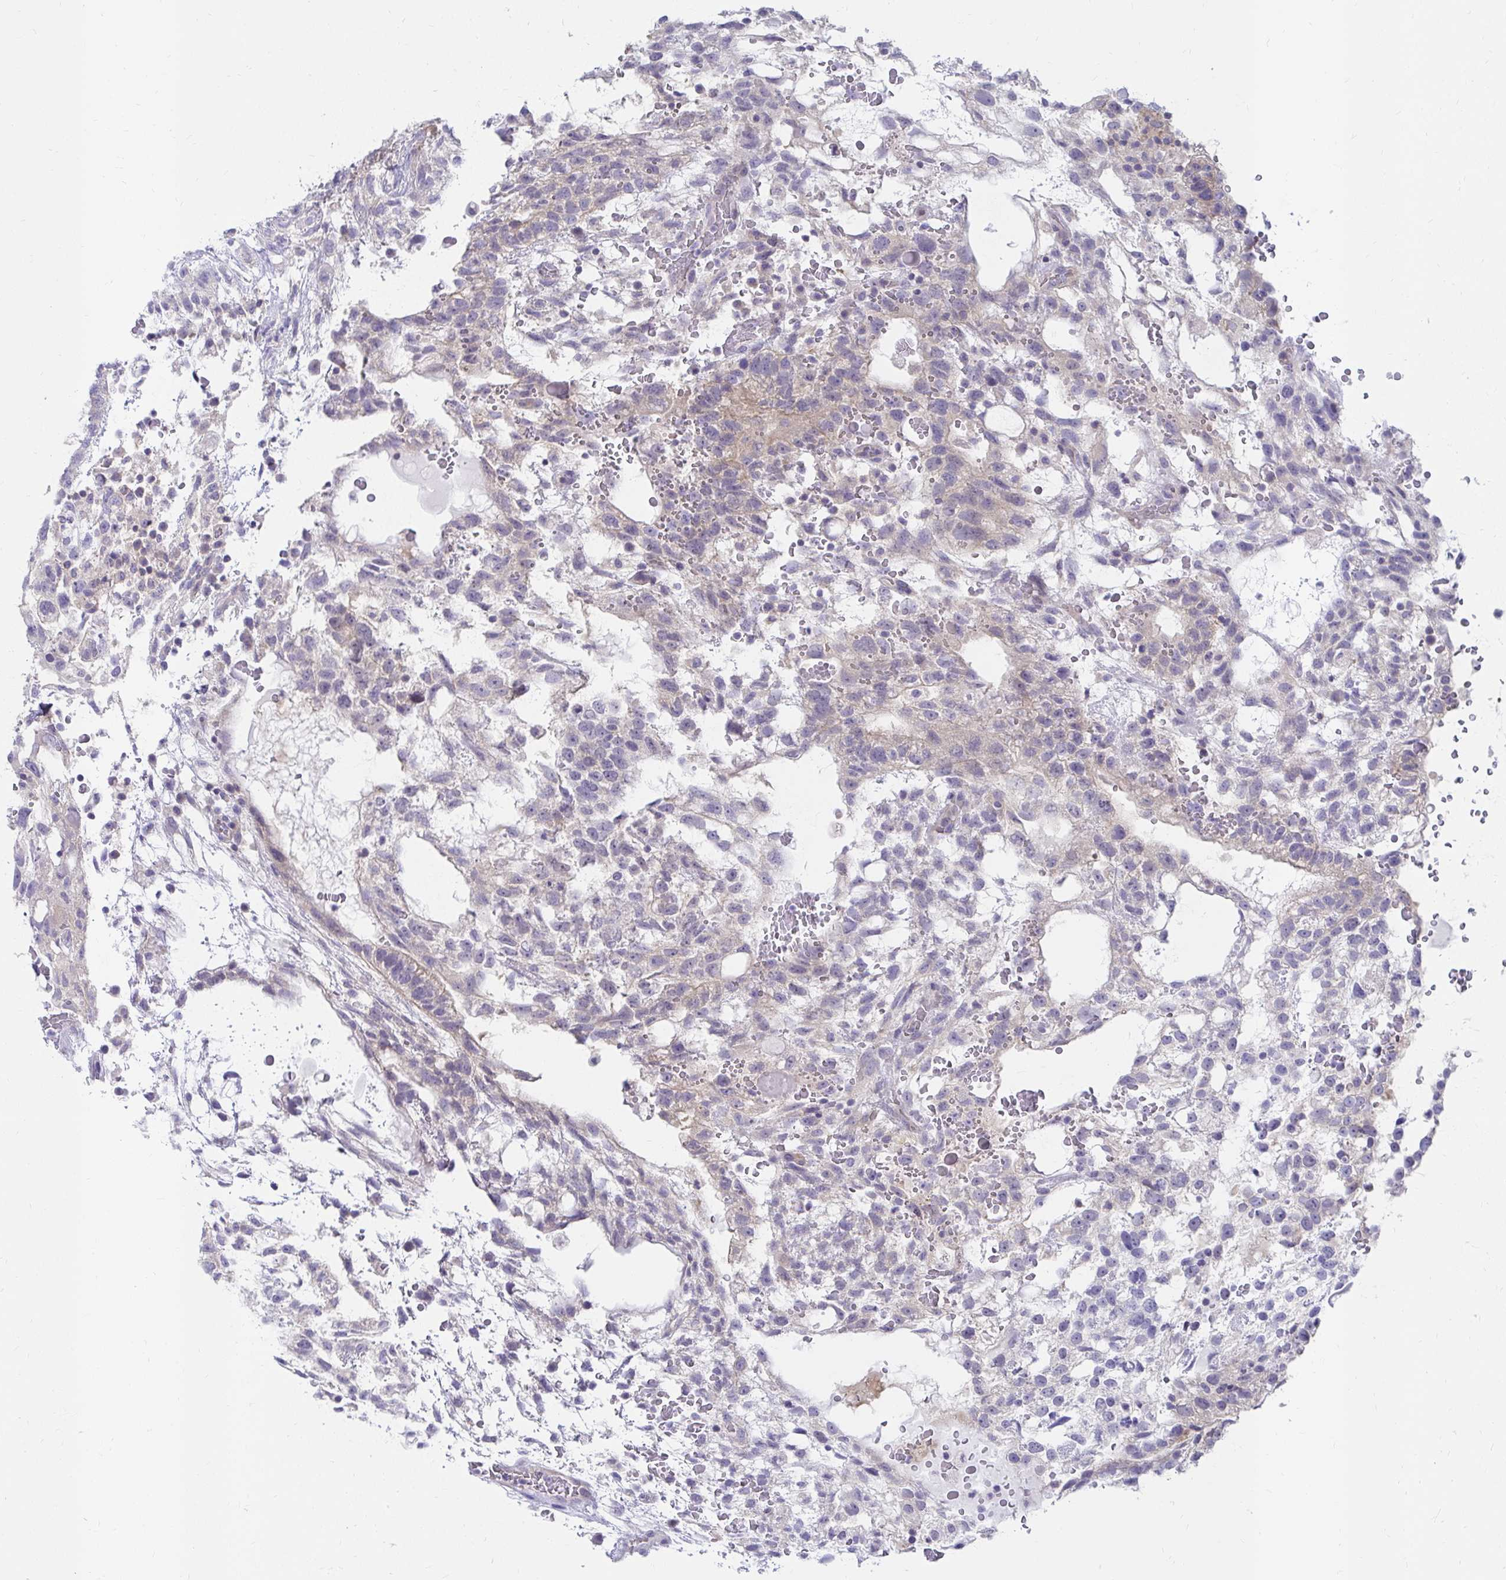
{"staining": {"intensity": "weak", "quantity": "<25%", "location": "cytoplasmic/membranous"}, "tissue": "testis cancer", "cell_type": "Tumor cells", "image_type": "cancer", "snomed": [{"axis": "morphology", "description": "Normal tissue, NOS"}, {"axis": "morphology", "description": "Carcinoma, Embryonal, NOS"}, {"axis": "topography", "description": "Testis"}], "caption": "There is no significant expression in tumor cells of testis embryonal carcinoma. (IHC, brightfield microscopy, high magnification).", "gene": "C19orf81", "patient": {"sex": "male", "age": 32}}